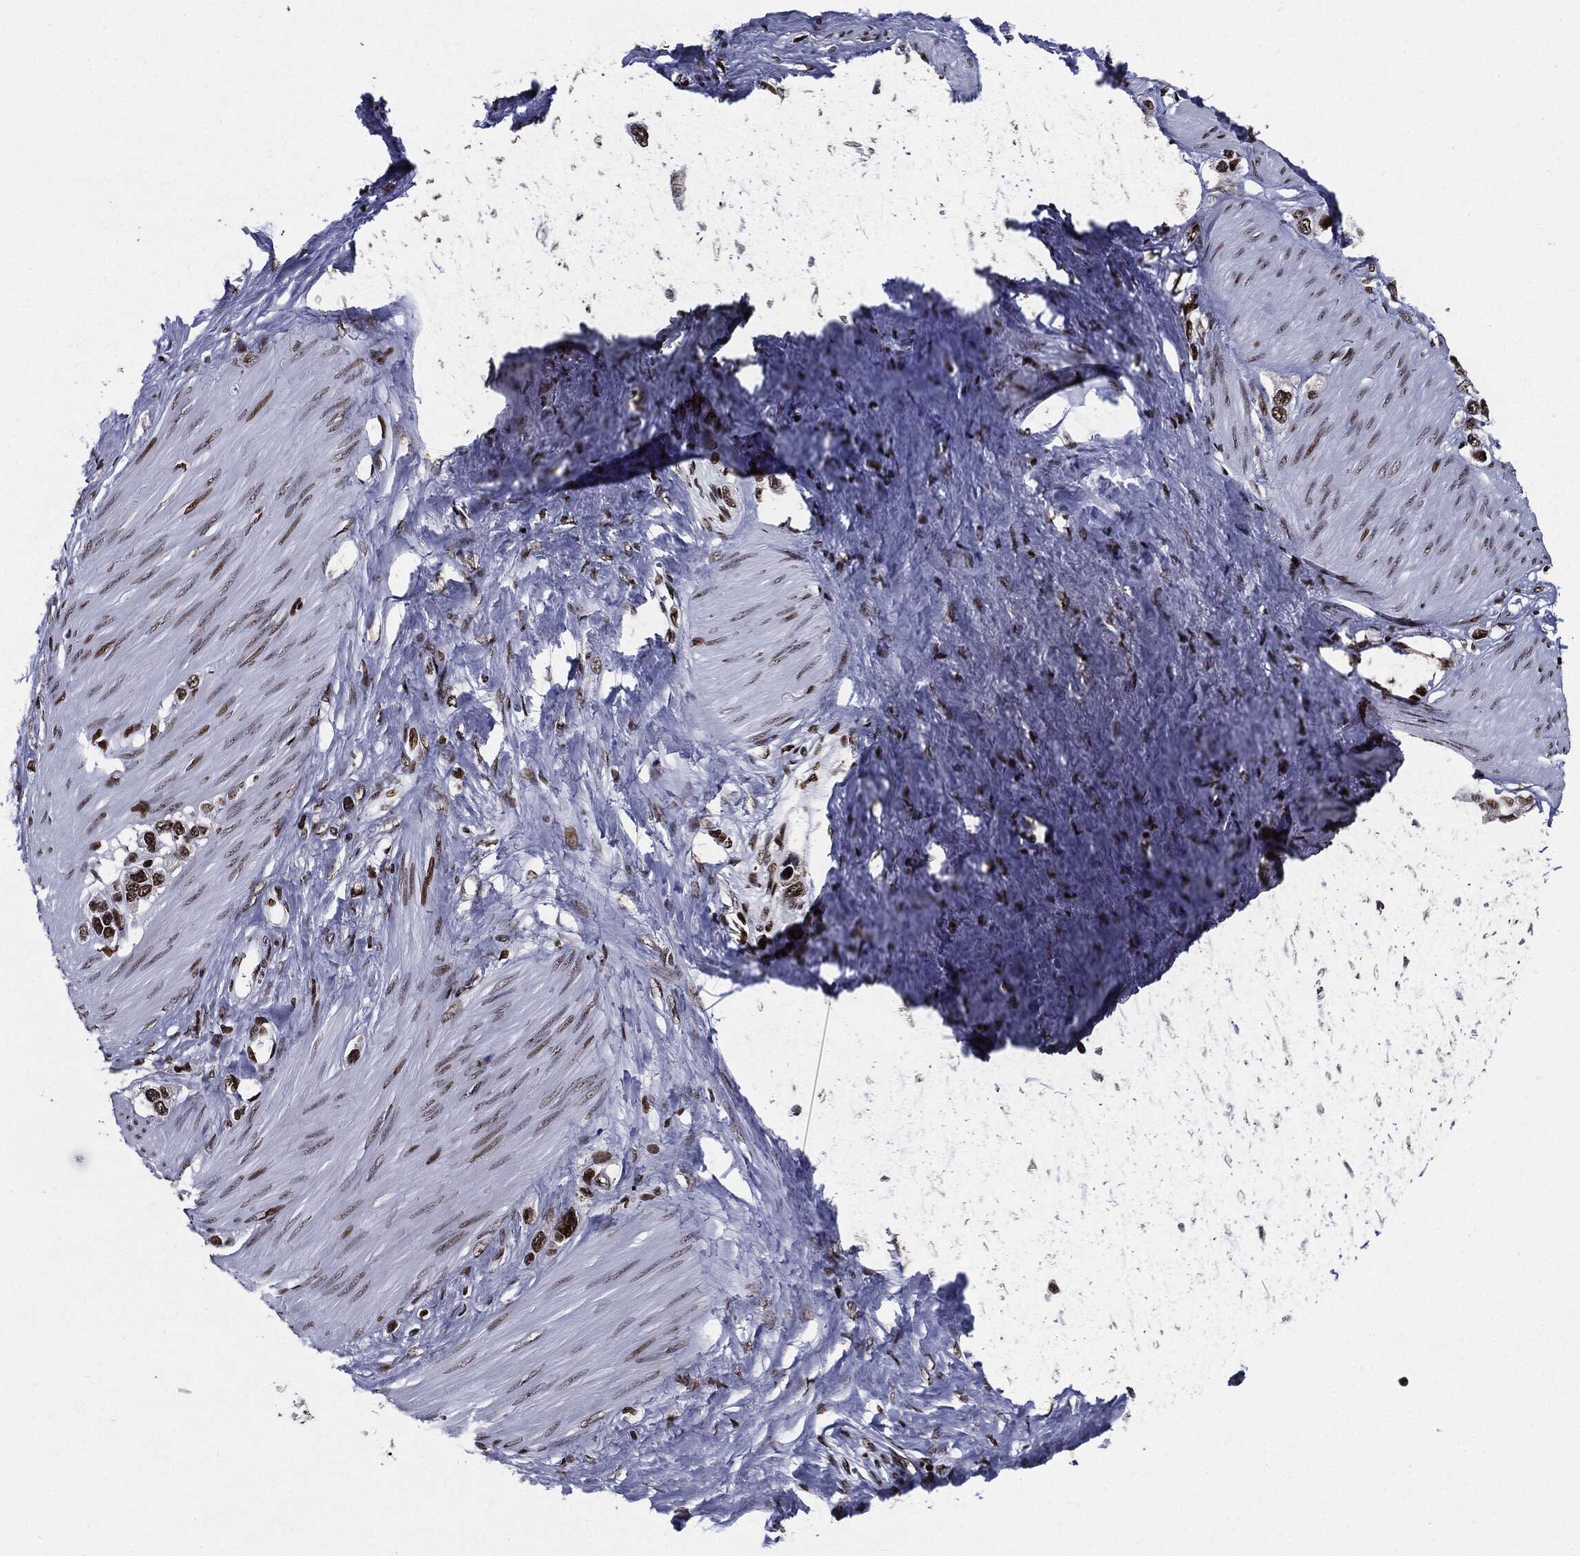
{"staining": {"intensity": "strong", "quantity": ">75%", "location": "nuclear"}, "tissue": "stomach cancer", "cell_type": "Tumor cells", "image_type": "cancer", "snomed": [{"axis": "morphology", "description": "Normal tissue, NOS"}, {"axis": "morphology", "description": "Adenocarcinoma, NOS"}, {"axis": "morphology", "description": "Adenocarcinoma, High grade"}, {"axis": "topography", "description": "Stomach, upper"}, {"axis": "topography", "description": "Stomach"}], "caption": "Immunohistochemical staining of human stomach cancer reveals high levels of strong nuclear protein positivity in about >75% of tumor cells.", "gene": "ZFP91", "patient": {"sex": "female", "age": 65}}